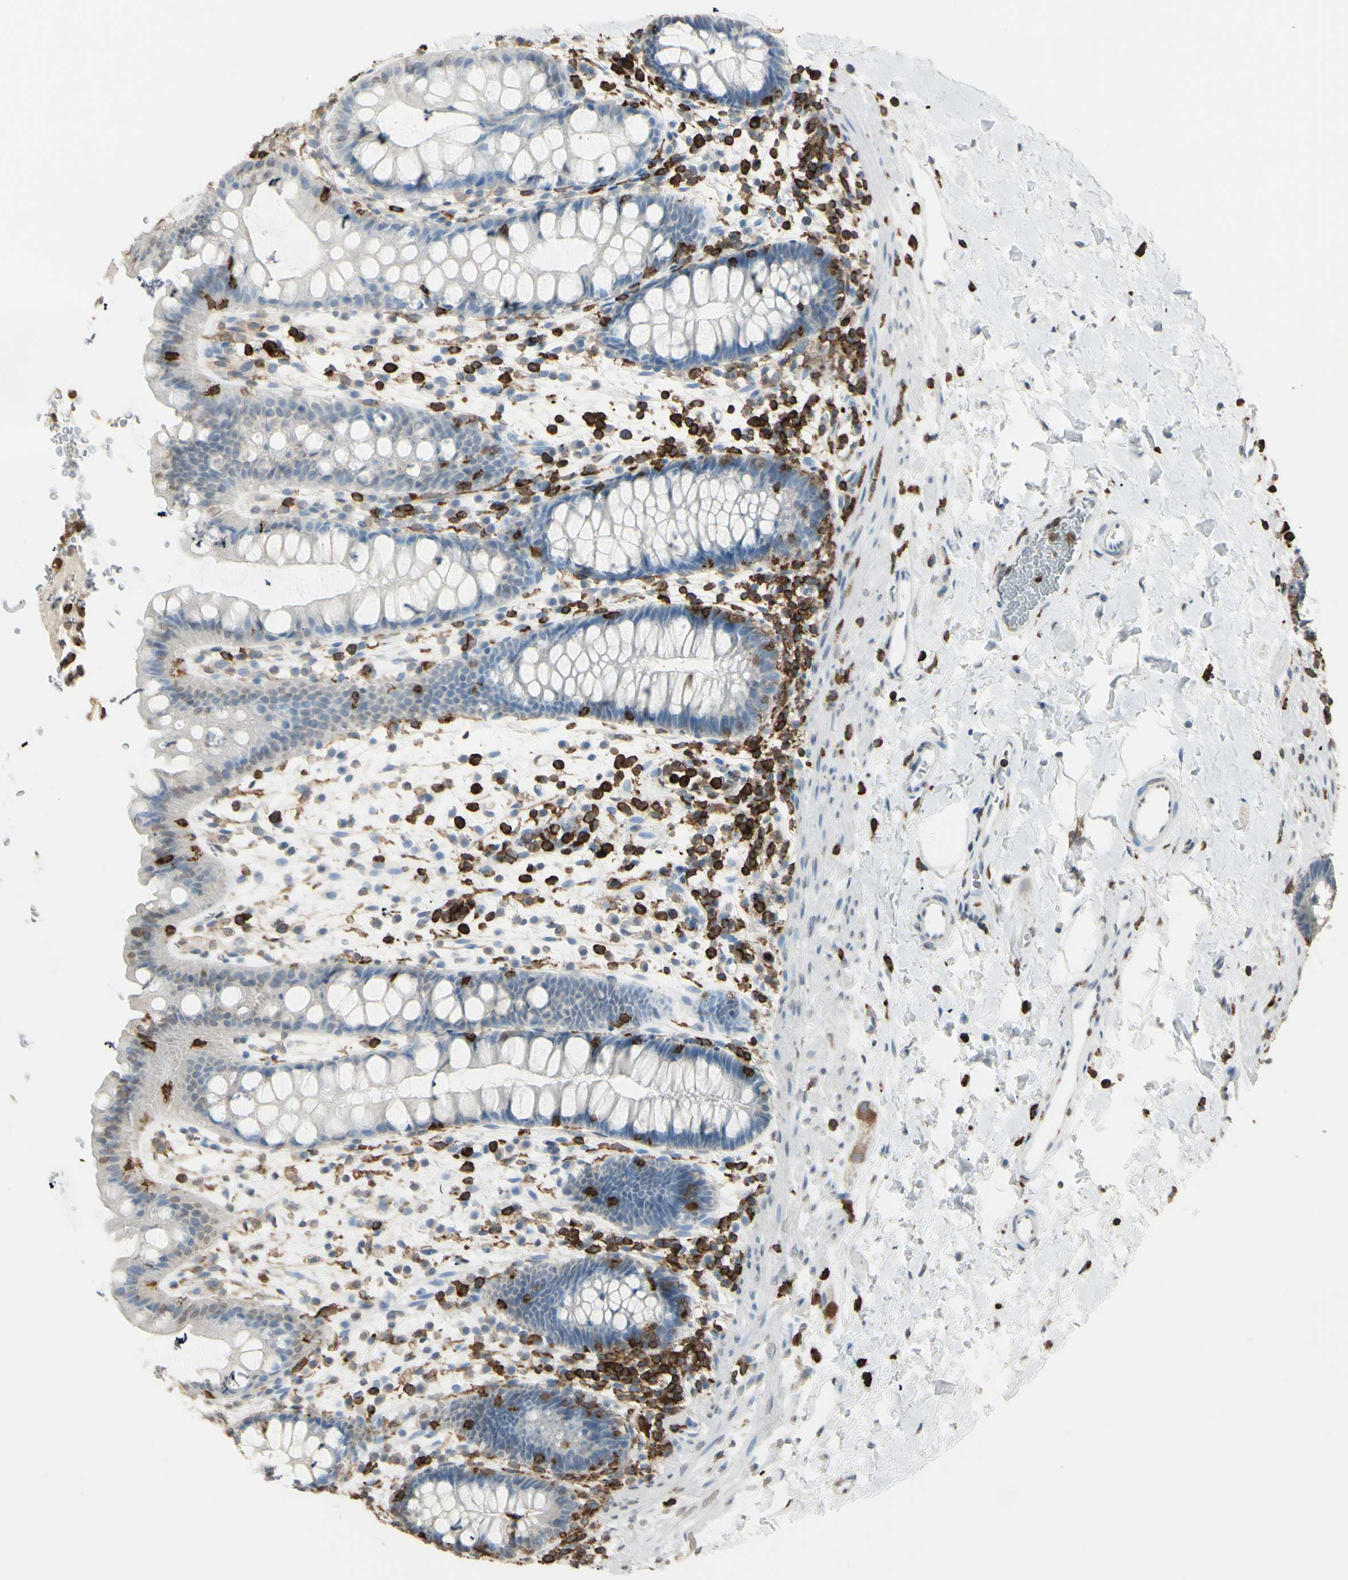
{"staining": {"intensity": "negative", "quantity": "none", "location": "none"}, "tissue": "rectum", "cell_type": "Glandular cells", "image_type": "normal", "snomed": [{"axis": "morphology", "description": "Normal tissue, NOS"}, {"axis": "topography", "description": "Rectum"}], "caption": "High magnification brightfield microscopy of benign rectum stained with DAB (3,3'-diaminobenzidine) (brown) and counterstained with hematoxylin (blue): glandular cells show no significant staining.", "gene": "PSTPIP1", "patient": {"sex": "female", "age": 24}}